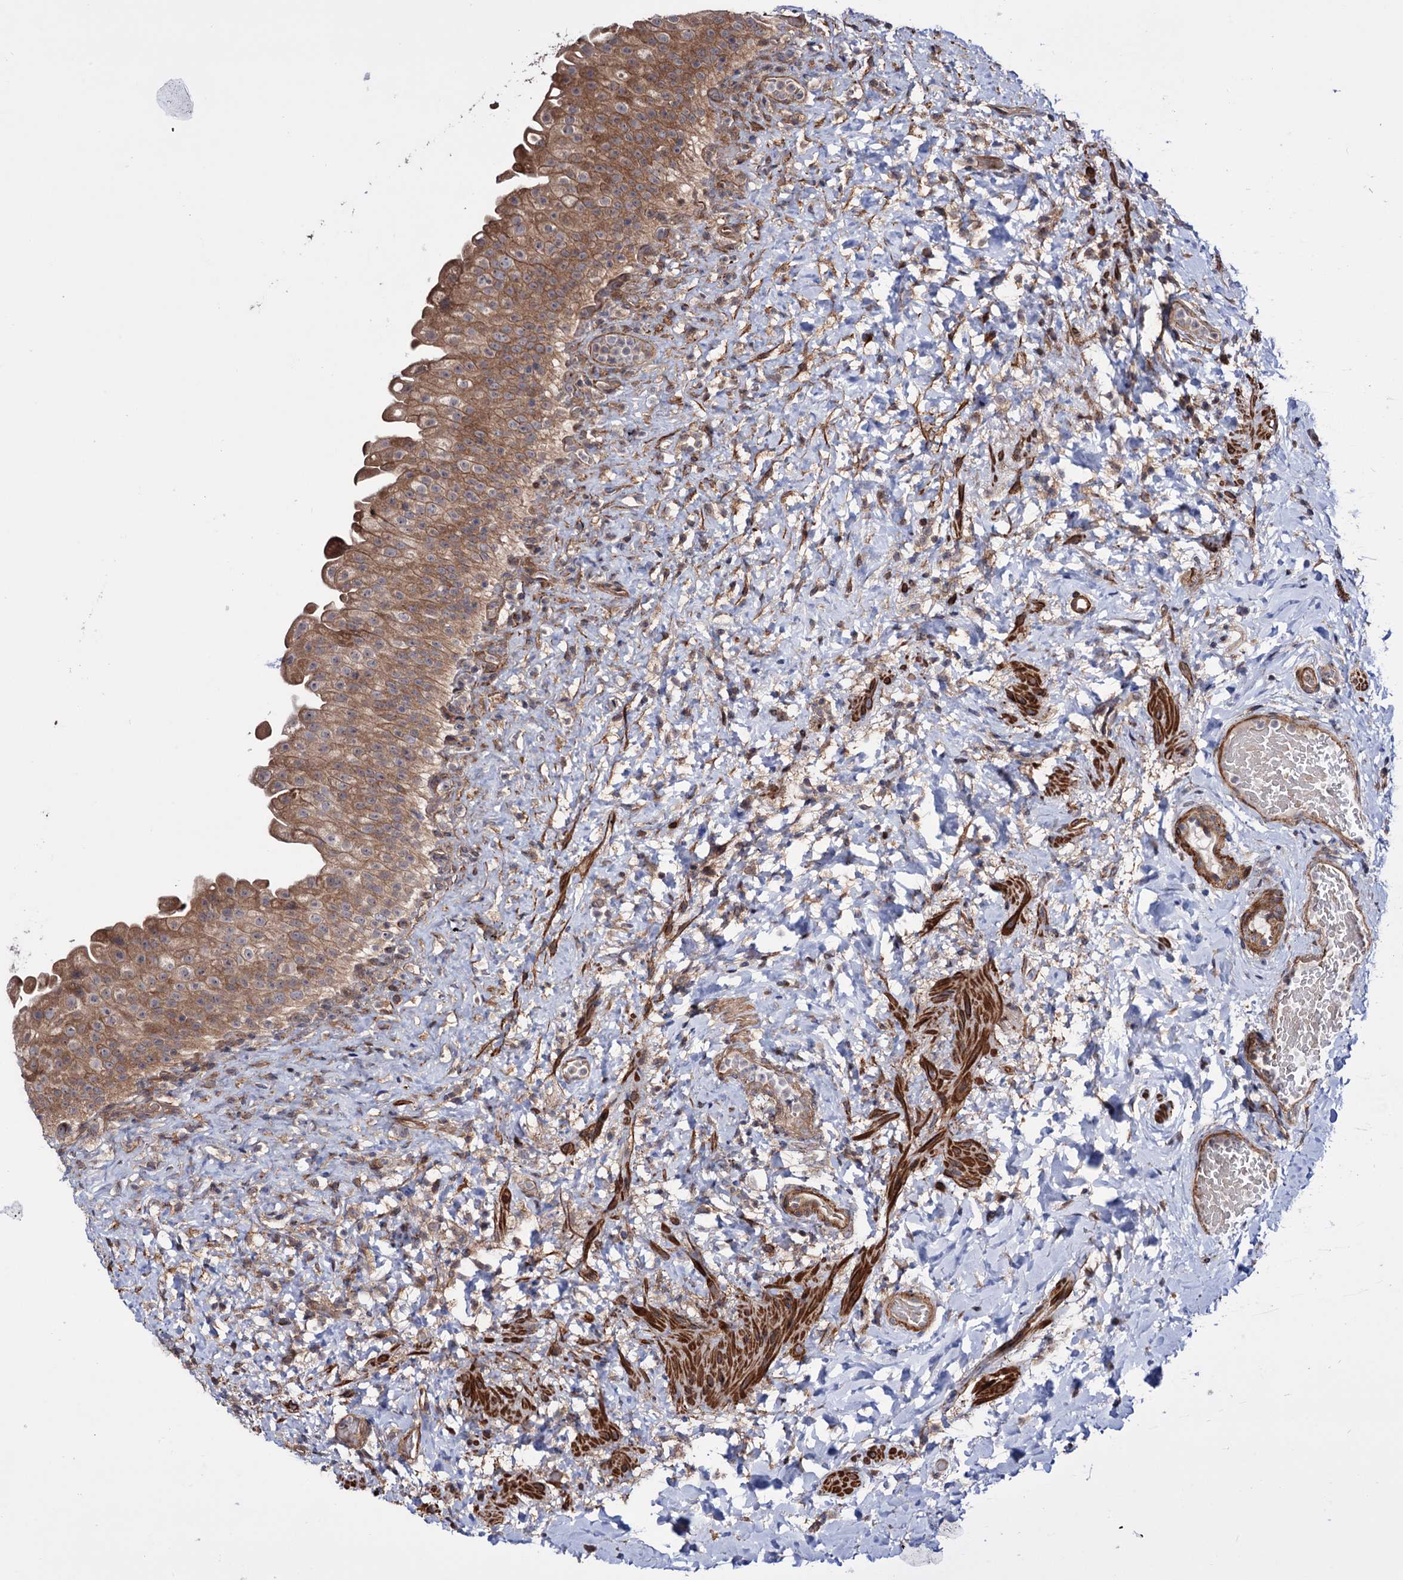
{"staining": {"intensity": "moderate", "quantity": ">75%", "location": "cytoplasmic/membranous"}, "tissue": "urinary bladder", "cell_type": "Urothelial cells", "image_type": "normal", "snomed": [{"axis": "morphology", "description": "Normal tissue, NOS"}, {"axis": "topography", "description": "Urinary bladder"}], "caption": "A brown stain highlights moderate cytoplasmic/membranous positivity of a protein in urothelial cells of normal human urinary bladder. The staining was performed using DAB, with brown indicating positive protein expression. Nuclei are stained blue with hematoxylin.", "gene": "FERMT2", "patient": {"sex": "female", "age": 27}}